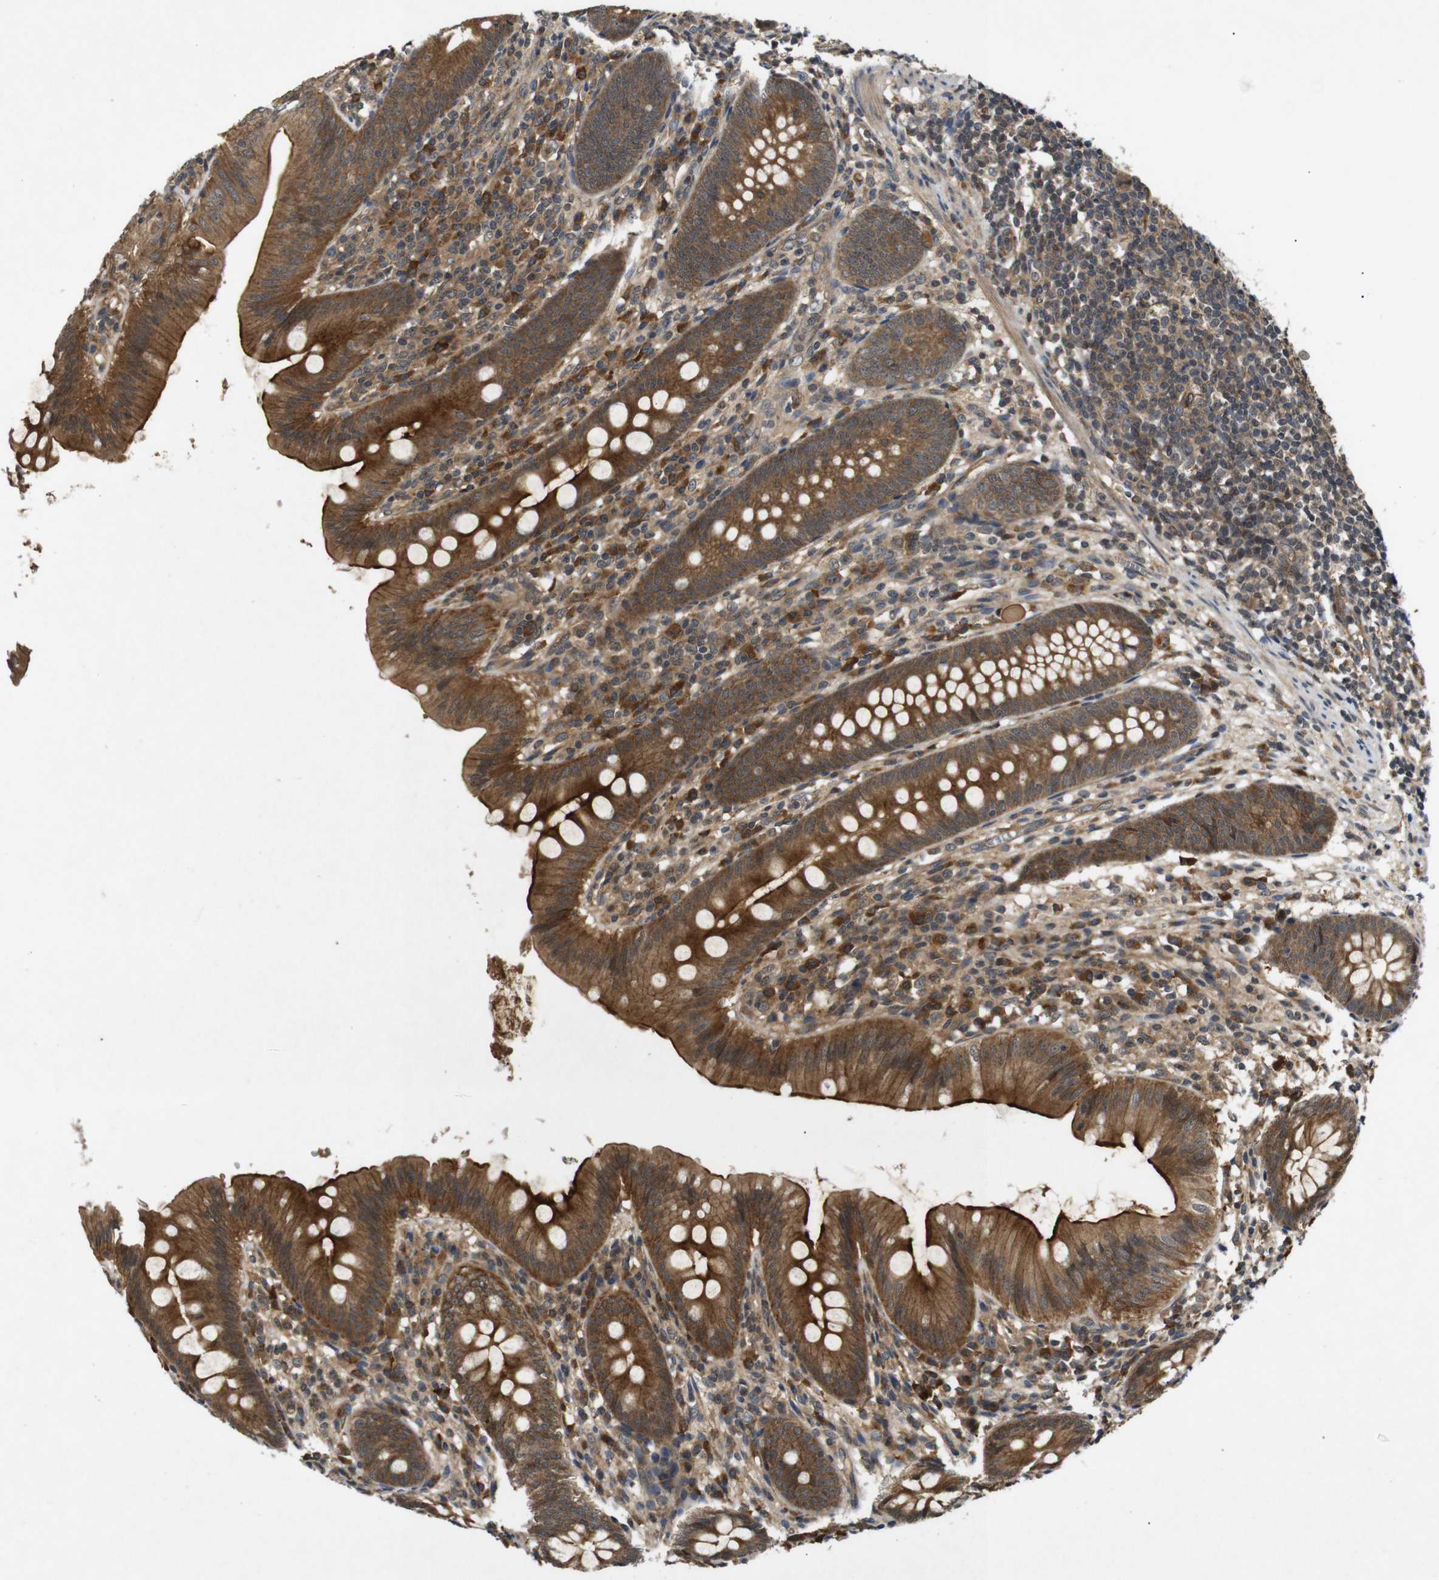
{"staining": {"intensity": "strong", "quantity": "<25%", "location": "cytoplasmic/membranous"}, "tissue": "appendix", "cell_type": "Glandular cells", "image_type": "normal", "snomed": [{"axis": "morphology", "description": "Normal tissue, NOS"}, {"axis": "topography", "description": "Appendix"}], "caption": "Appendix was stained to show a protein in brown. There is medium levels of strong cytoplasmic/membranous staining in about <25% of glandular cells. (brown staining indicates protein expression, while blue staining denotes nuclei).", "gene": "RIPK1", "patient": {"sex": "male", "age": 56}}